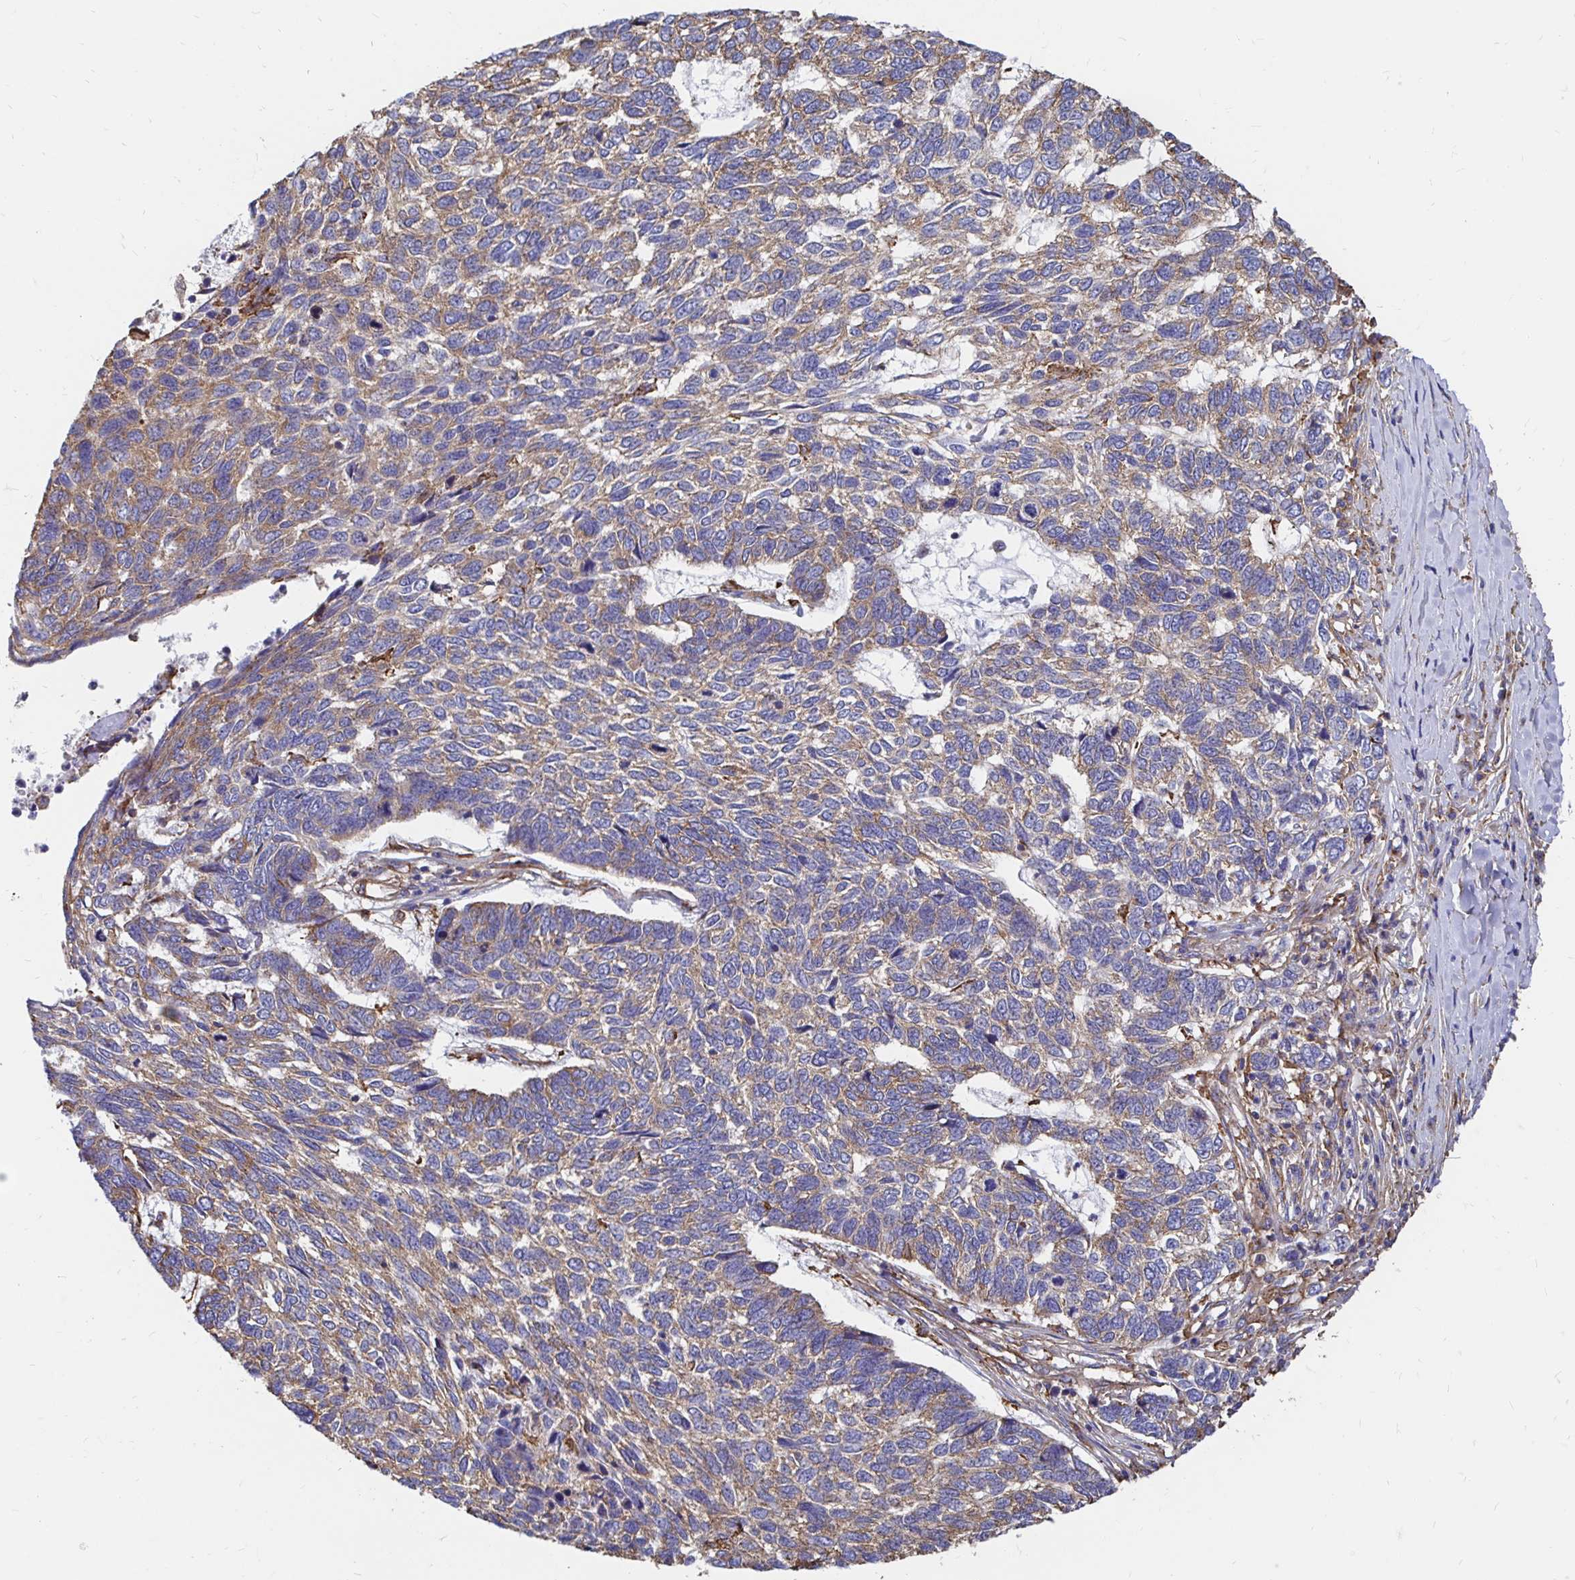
{"staining": {"intensity": "moderate", "quantity": "25%-75%", "location": "cytoplasmic/membranous"}, "tissue": "skin cancer", "cell_type": "Tumor cells", "image_type": "cancer", "snomed": [{"axis": "morphology", "description": "Basal cell carcinoma"}, {"axis": "topography", "description": "Skin"}], "caption": "Immunohistochemical staining of skin basal cell carcinoma shows medium levels of moderate cytoplasmic/membranous protein staining in approximately 25%-75% of tumor cells. The staining is performed using DAB brown chromogen to label protein expression. The nuclei are counter-stained blue using hematoxylin.", "gene": "CLTC", "patient": {"sex": "female", "age": 65}}